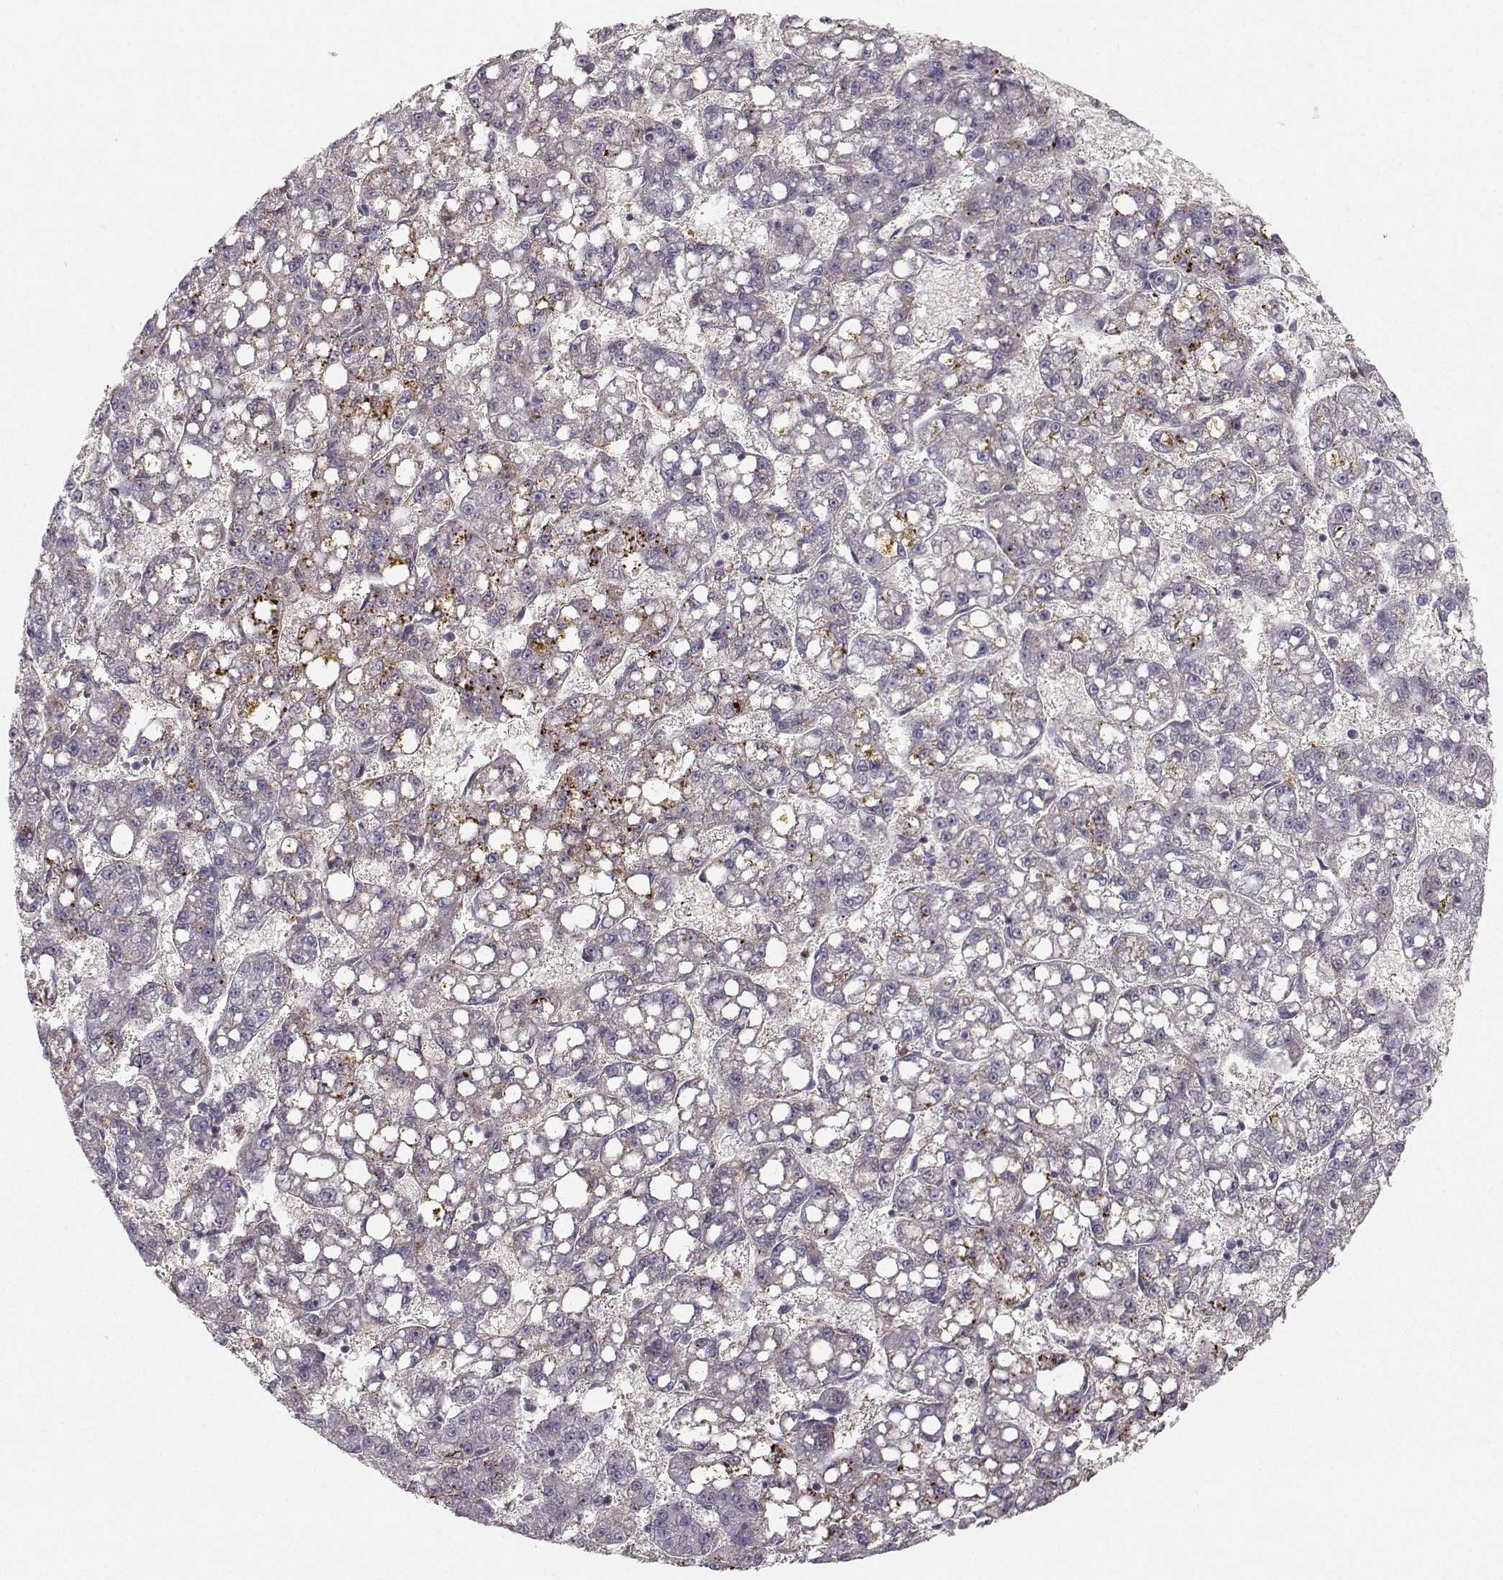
{"staining": {"intensity": "negative", "quantity": "none", "location": "none"}, "tissue": "liver cancer", "cell_type": "Tumor cells", "image_type": "cancer", "snomed": [{"axis": "morphology", "description": "Carcinoma, Hepatocellular, NOS"}, {"axis": "topography", "description": "Liver"}], "caption": "A photomicrograph of human hepatocellular carcinoma (liver) is negative for staining in tumor cells. (Stains: DAB (3,3'-diaminobenzidine) immunohistochemistry (IHC) with hematoxylin counter stain, Microscopy: brightfield microscopy at high magnification).", "gene": "OPRD1", "patient": {"sex": "female", "age": 65}}